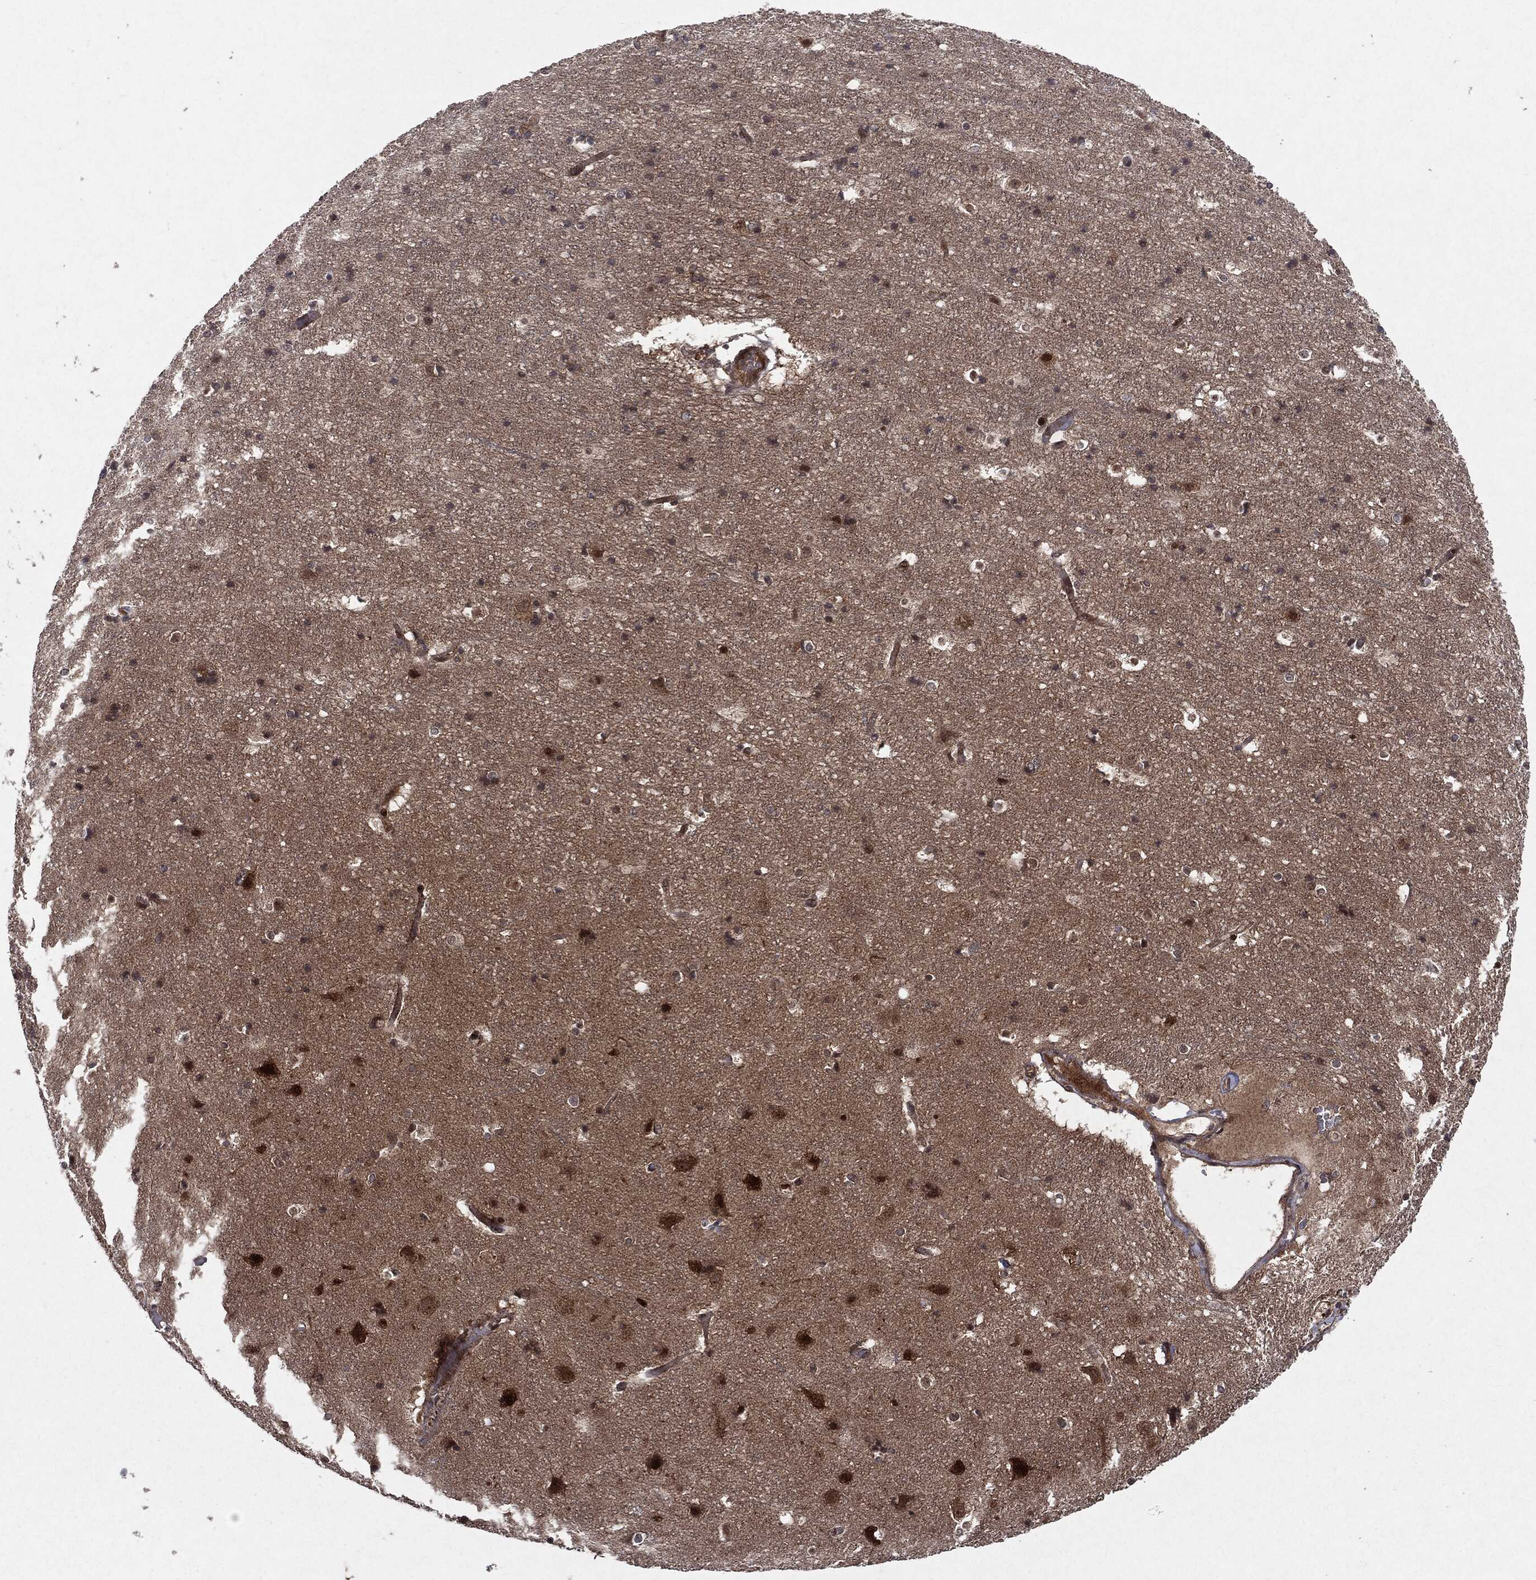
{"staining": {"intensity": "negative", "quantity": "none", "location": "none"}, "tissue": "cerebral cortex", "cell_type": "Endothelial cells", "image_type": "normal", "snomed": [{"axis": "morphology", "description": "Normal tissue, NOS"}, {"axis": "topography", "description": "Cerebral cortex"}], "caption": "Immunohistochemical staining of unremarkable cerebral cortex demonstrates no significant staining in endothelial cells.", "gene": "OTUB1", "patient": {"sex": "female", "age": 52}}